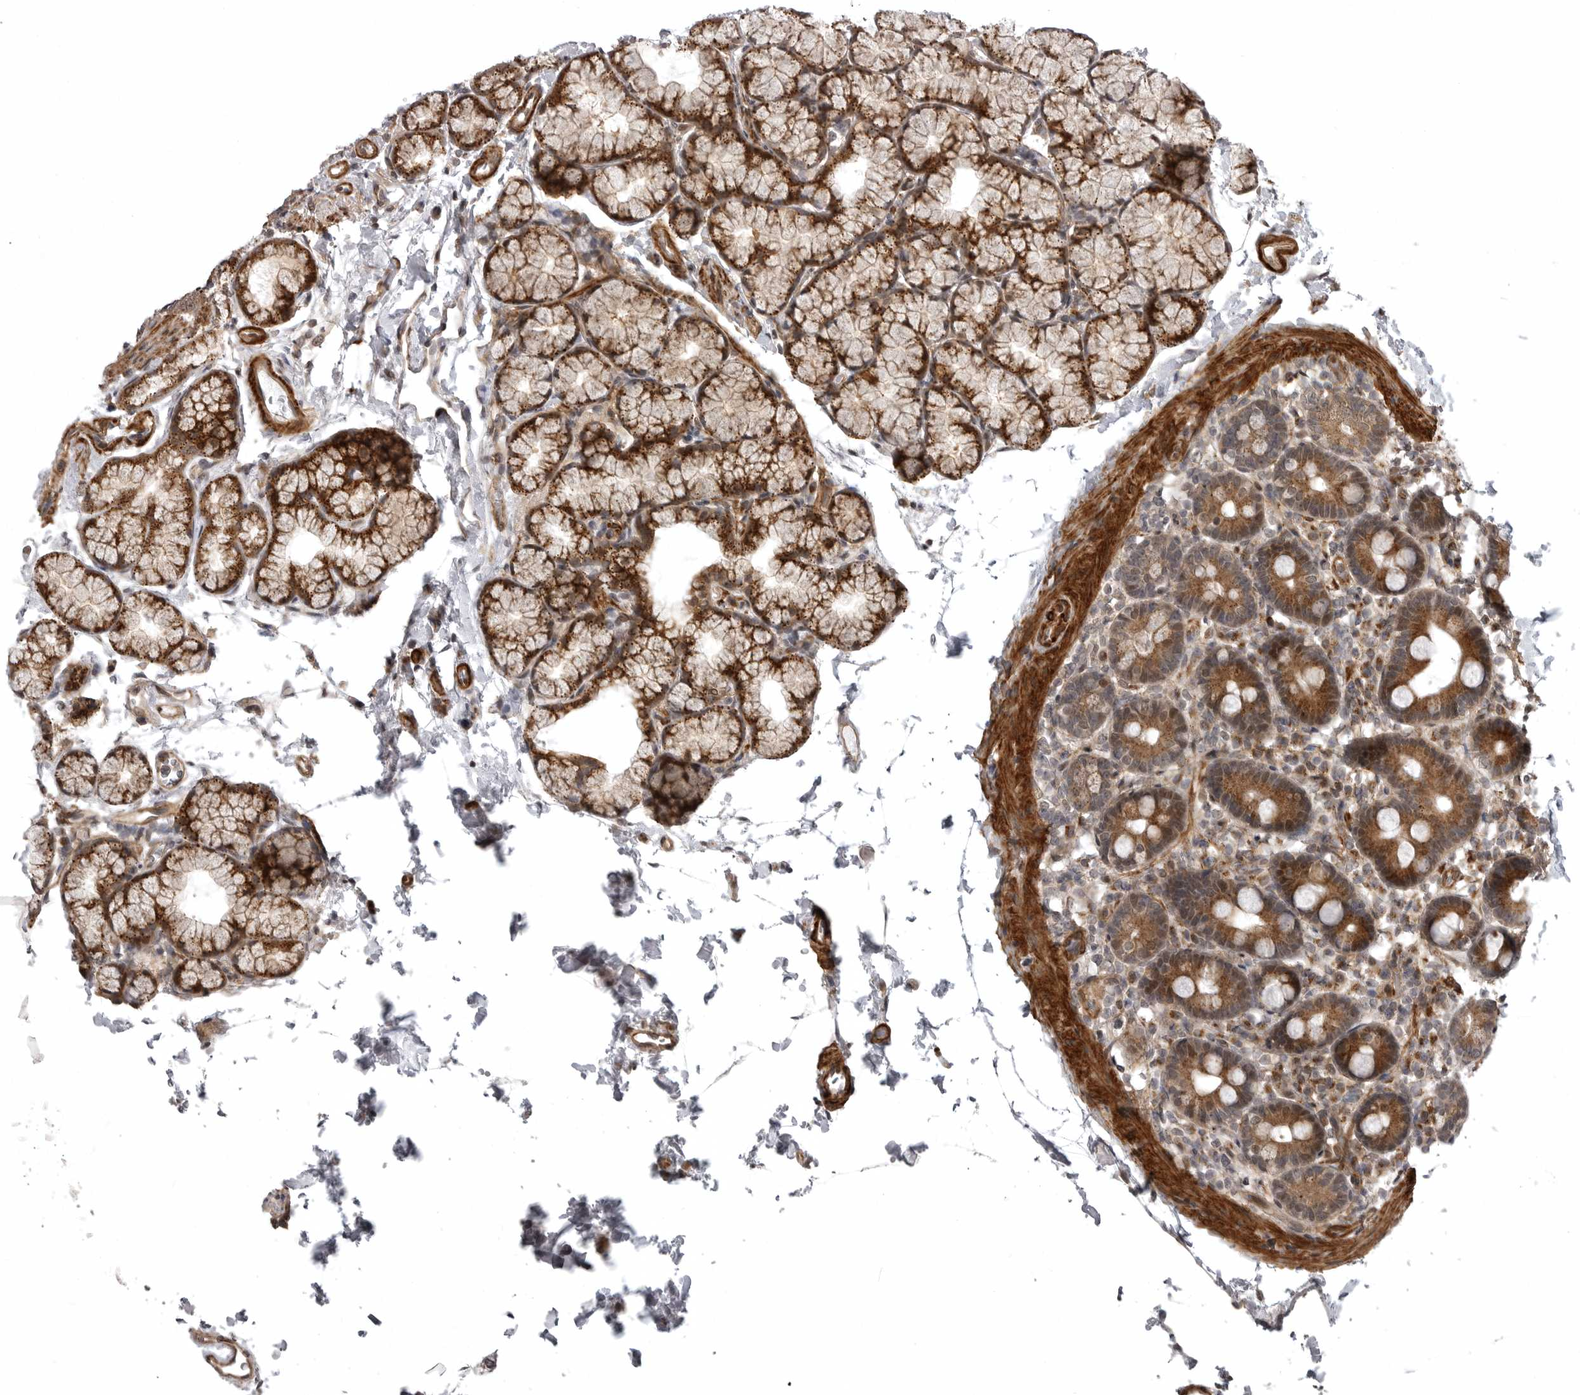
{"staining": {"intensity": "moderate", "quantity": ">75%", "location": "cytoplasmic/membranous"}, "tissue": "duodenum", "cell_type": "Glandular cells", "image_type": "normal", "snomed": [{"axis": "morphology", "description": "Normal tissue, NOS"}, {"axis": "topography", "description": "Duodenum"}], "caption": "The histopathology image exhibits immunohistochemical staining of normal duodenum. There is moderate cytoplasmic/membranous expression is present in approximately >75% of glandular cells.", "gene": "SNX16", "patient": {"sex": "male", "age": 54}}